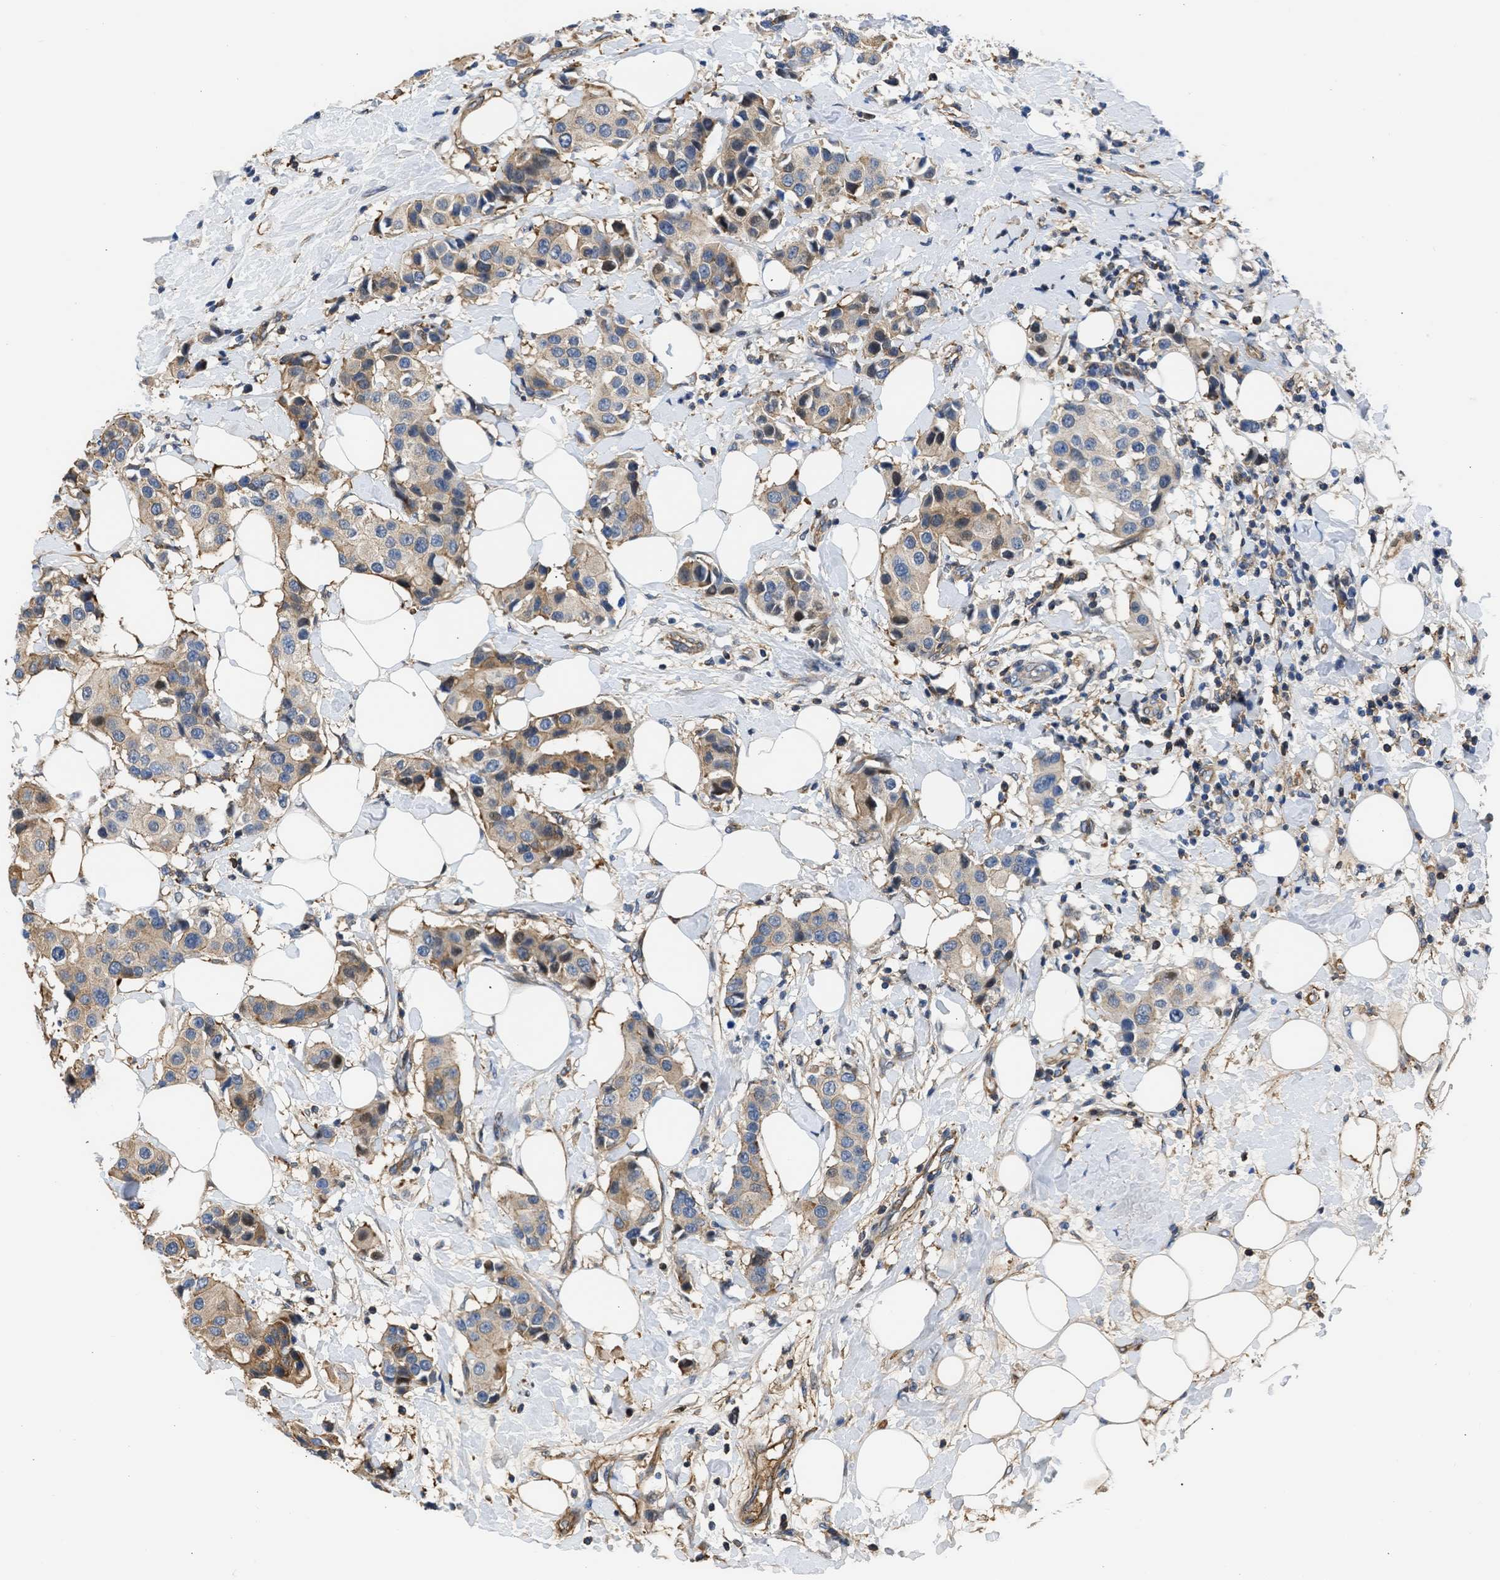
{"staining": {"intensity": "moderate", "quantity": "25%-75%", "location": "cytoplasmic/membranous"}, "tissue": "breast cancer", "cell_type": "Tumor cells", "image_type": "cancer", "snomed": [{"axis": "morphology", "description": "Normal tissue, NOS"}, {"axis": "morphology", "description": "Duct carcinoma"}, {"axis": "topography", "description": "Breast"}], "caption": "This histopathology image displays IHC staining of human breast intraductal carcinoma, with medium moderate cytoplasmic/membranous expression in about 25%-75% of tumor cells.", "gene": "MAS1L", "patient": {"sex": "female", "age": 39}}